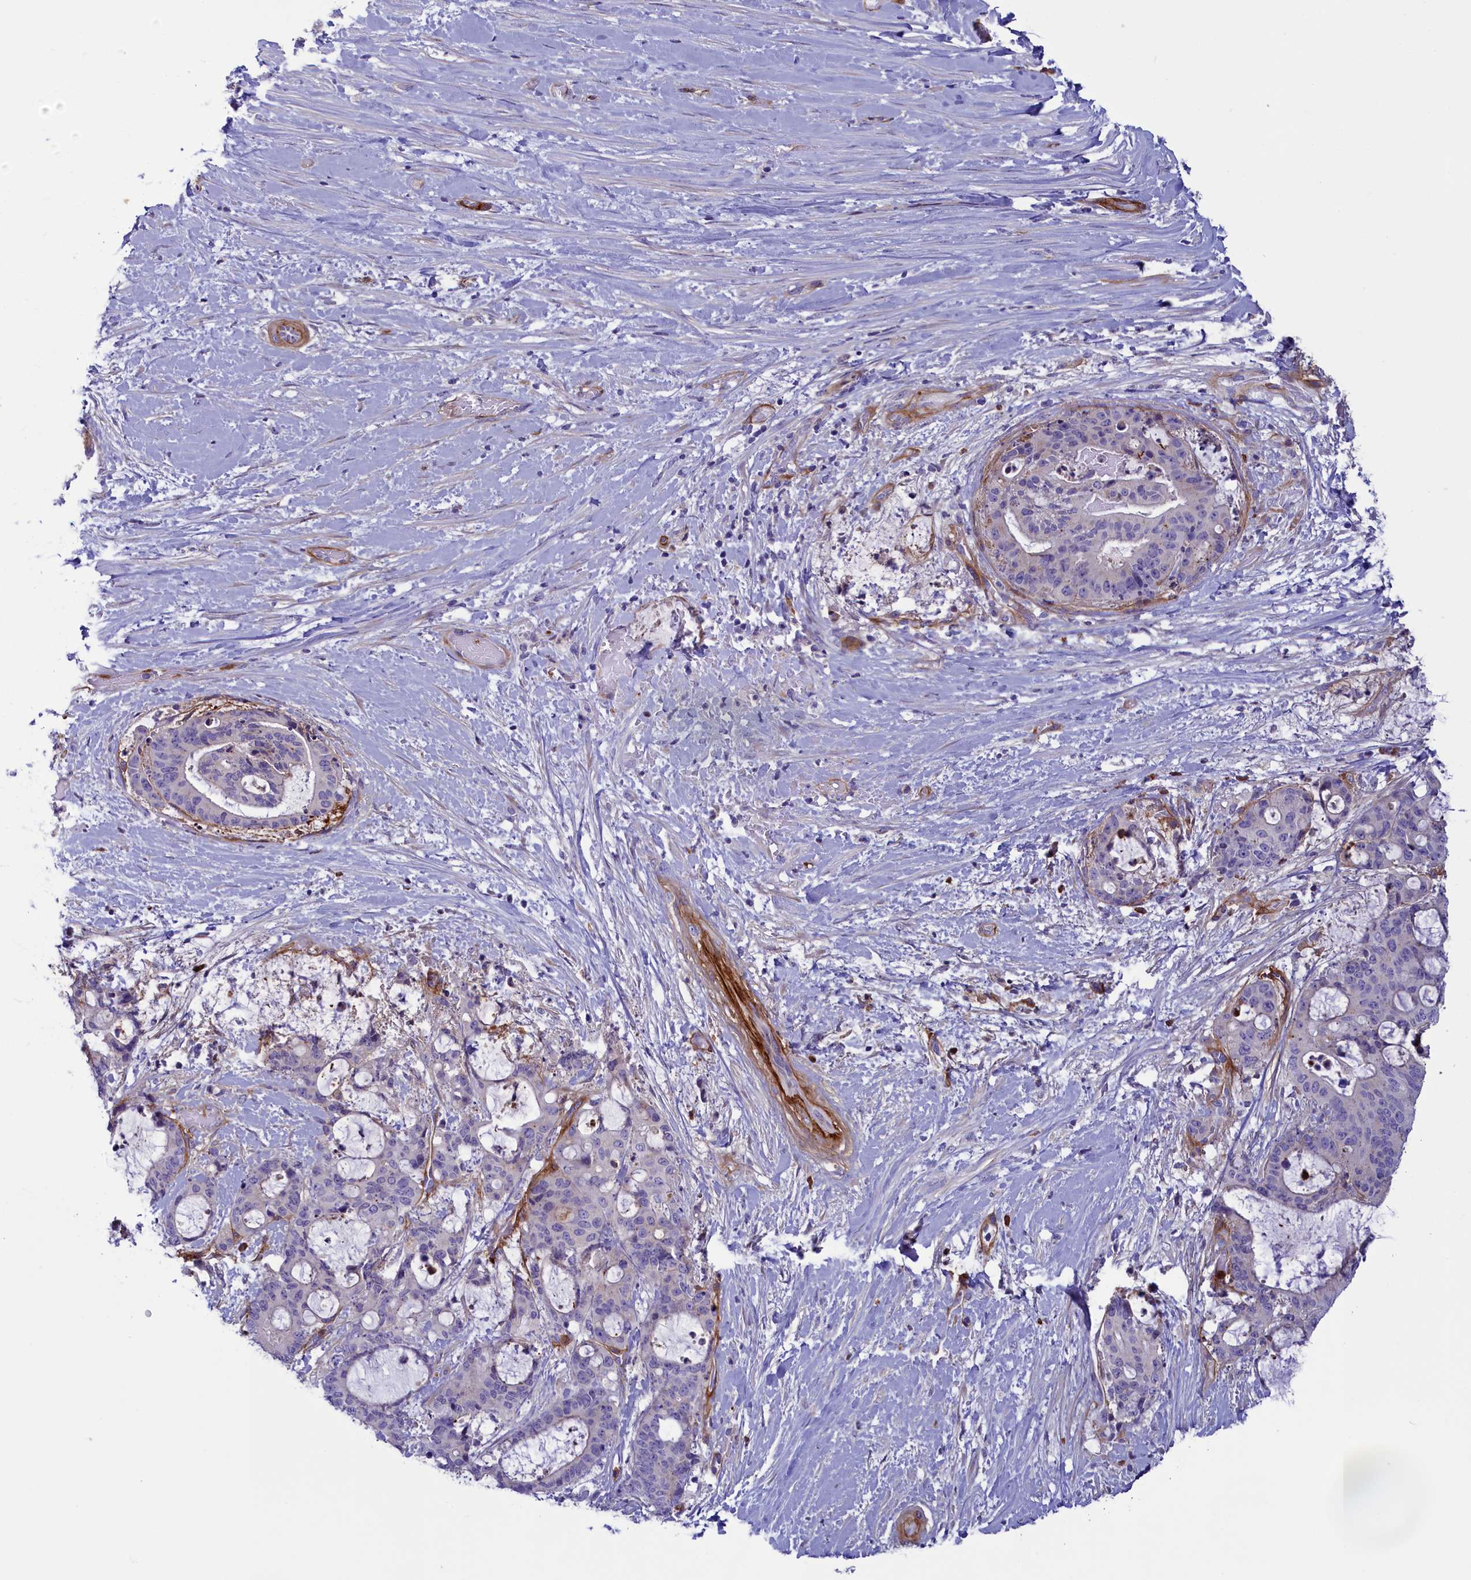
{"staining": {"intensity": "negative", "quantity": "none", "location": "none"}, "tissue": "liver cancer", "cell_type": "Tumor cells", "image_type": "cancer", "snomed": [{"axis": "morphology", "description": "Normal tissue, NOS"}, {"axis": "morphology", "description": "Cholangiocarcinoma"}, {"axis": "topography", "description": "Liver"}, {"axis": "topography", "description": "Peripheral nerve tissue"}], "caption": "IHC of human liver cancer shows no positivity in tumor cells.", "gene": "LOXL1", "patient": {"sex": "female", "age": 73}}